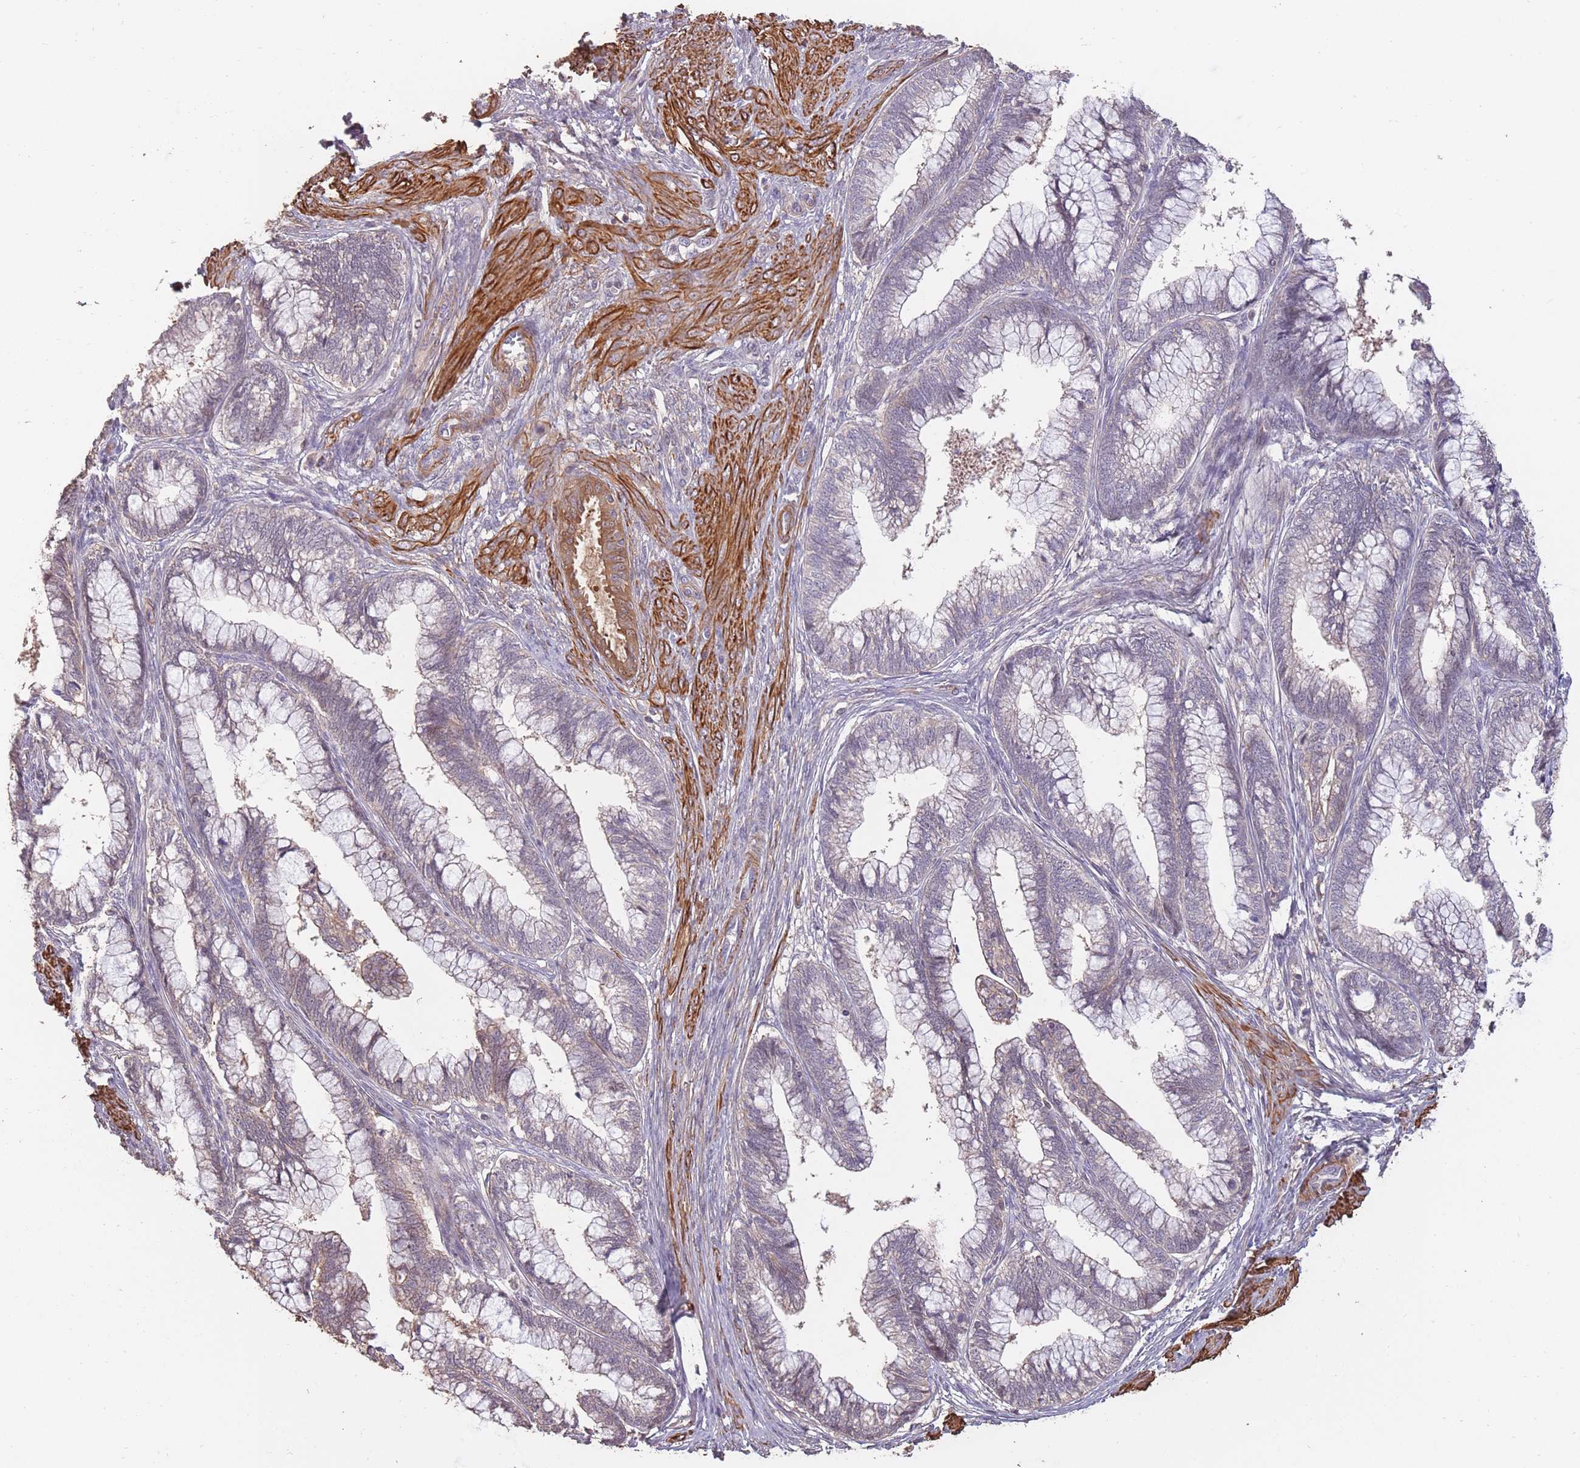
{"staining": {"intensity": "negative", "quantity": "none", "location": "none"}, "tissue": "cervical cancer", "cell_type": "Tumor cells", "image_type": "cancer", "snomed": [{"axis": "morphology", "description": "Adenocarcinoma, NOS"}, {"axis": "topography", "description": "Cervix"}], "caption": "DAB immunohistochemical staining of human cervical adenocarcinoma exhibits no significant staining in tumor cells.", "gene": "NLRC4", "patient": {"sex": "female", "age": 44}}